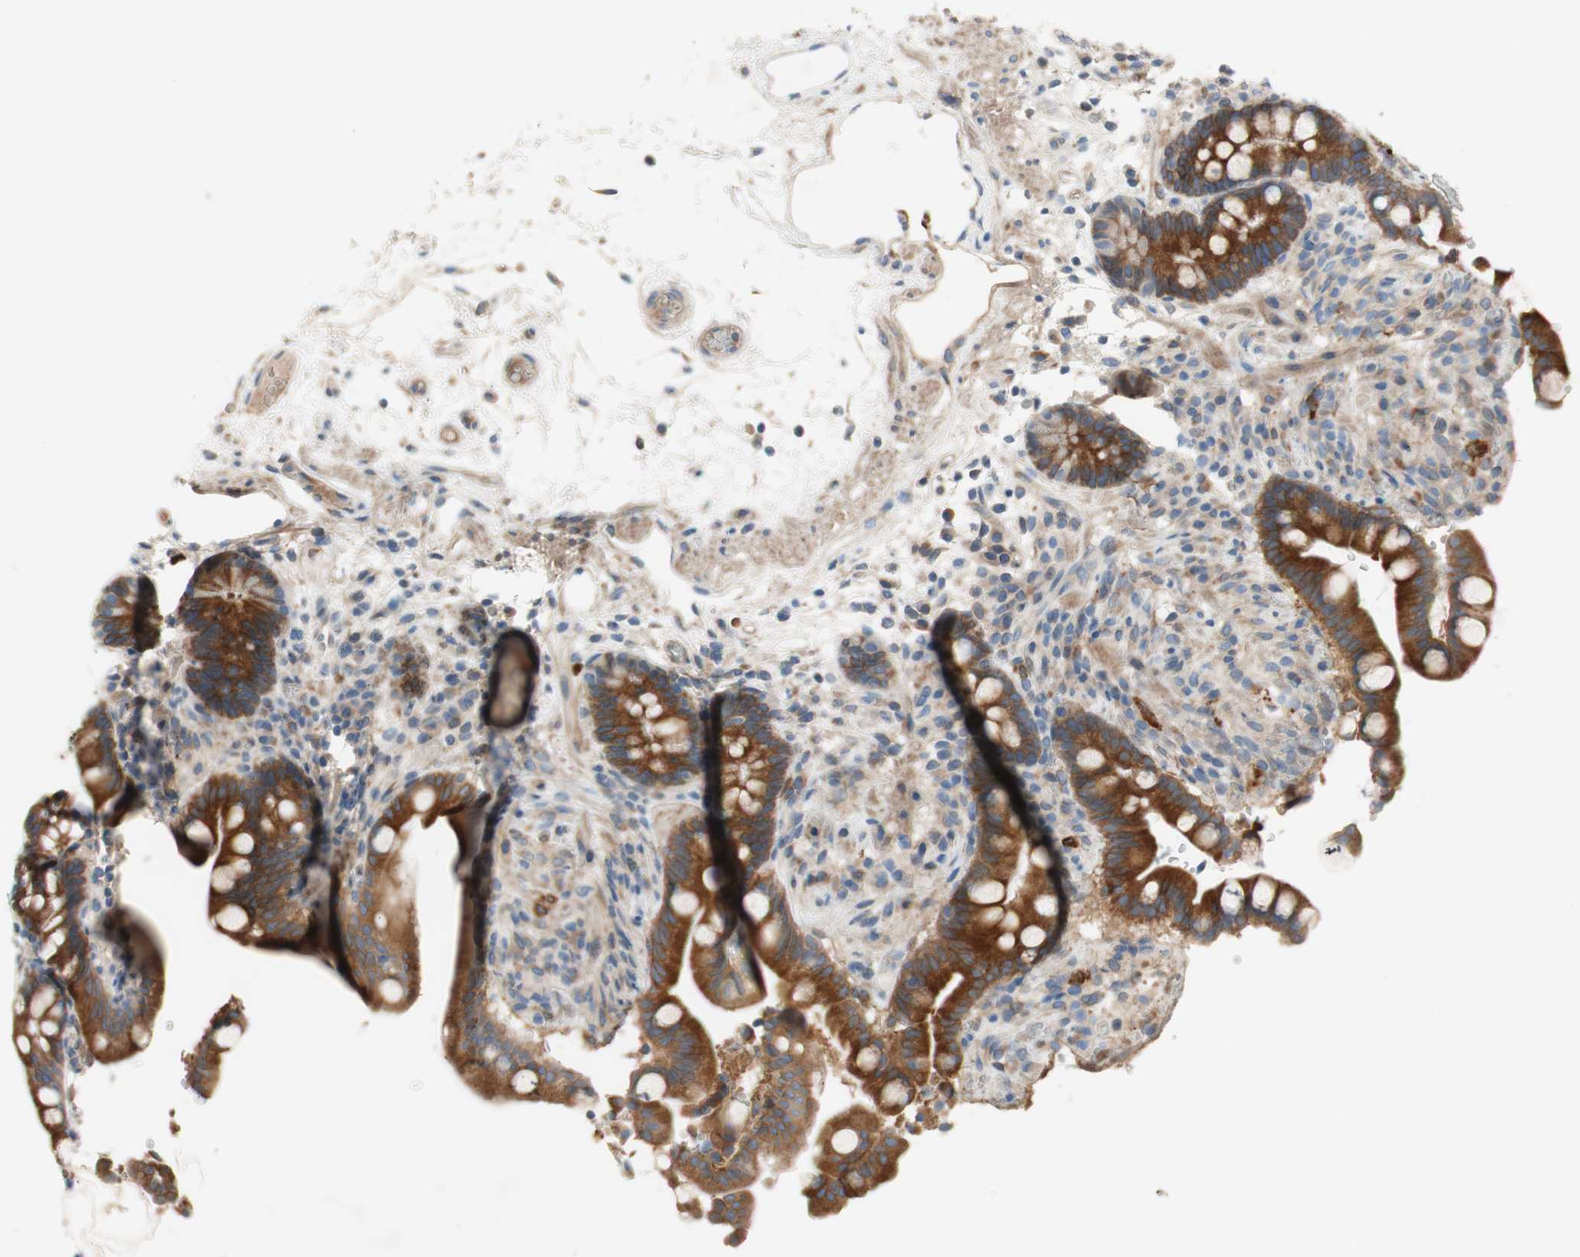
{"staining": {"intensity": "weak", "quantity": ">75%", "location": "cytoplasmic/membranous"}, "tissue": "colon", "cell_type": "Endothelial cells", "image_type": "normal", "snomed": [{"axis": "morphology", "description": "Normal tissue, NOS"}, {"axis": "topography", "description": "Colon"}], "caption": "IHC (DAB (3,3'-diaminobenzidine)) staining of normal colon demonstrates weak cytoplasmic/membranous protein staining in about >75% of endothelial cells.", "gene": "FDFT1", "patient": {"sex": "male", "age": 73}}